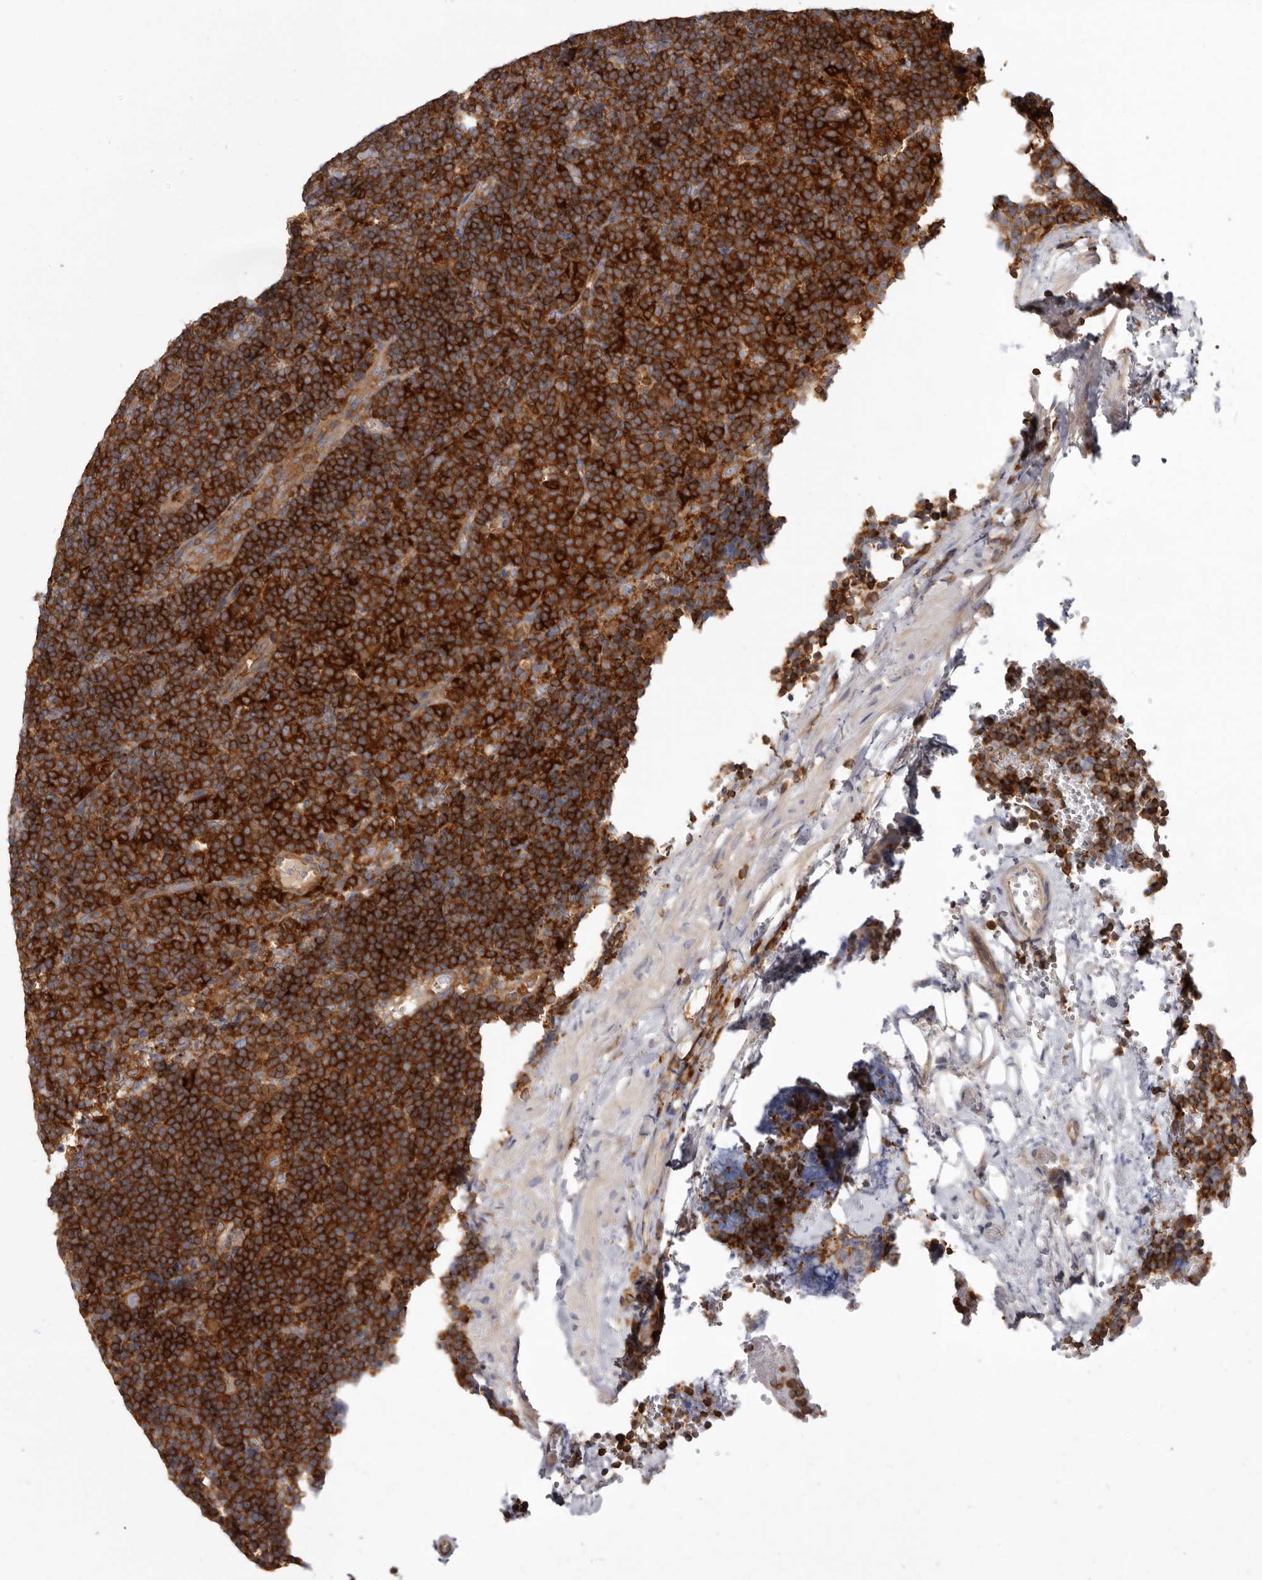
{"staining": {"intensity": "moderate", "quantity": ">75%", "location": "cytoplasmic/membranous"}, "tissue": "lymphoma", "cell_type": "Tumor cells", "image_type": "cancer", "snomed": [{"axis": "morphology", "description": "Hodgkin's disease, NOS"}, {"axis": "topography", "description": "Lymph node"}], "caption": "Immunohistochemical staining of lymphoma displays moderate cytoplasmic/membranous protein positivity in about >75% of tumor cells.", "gene": "CBL", "patient": {"sex": "female", "age": 57}}